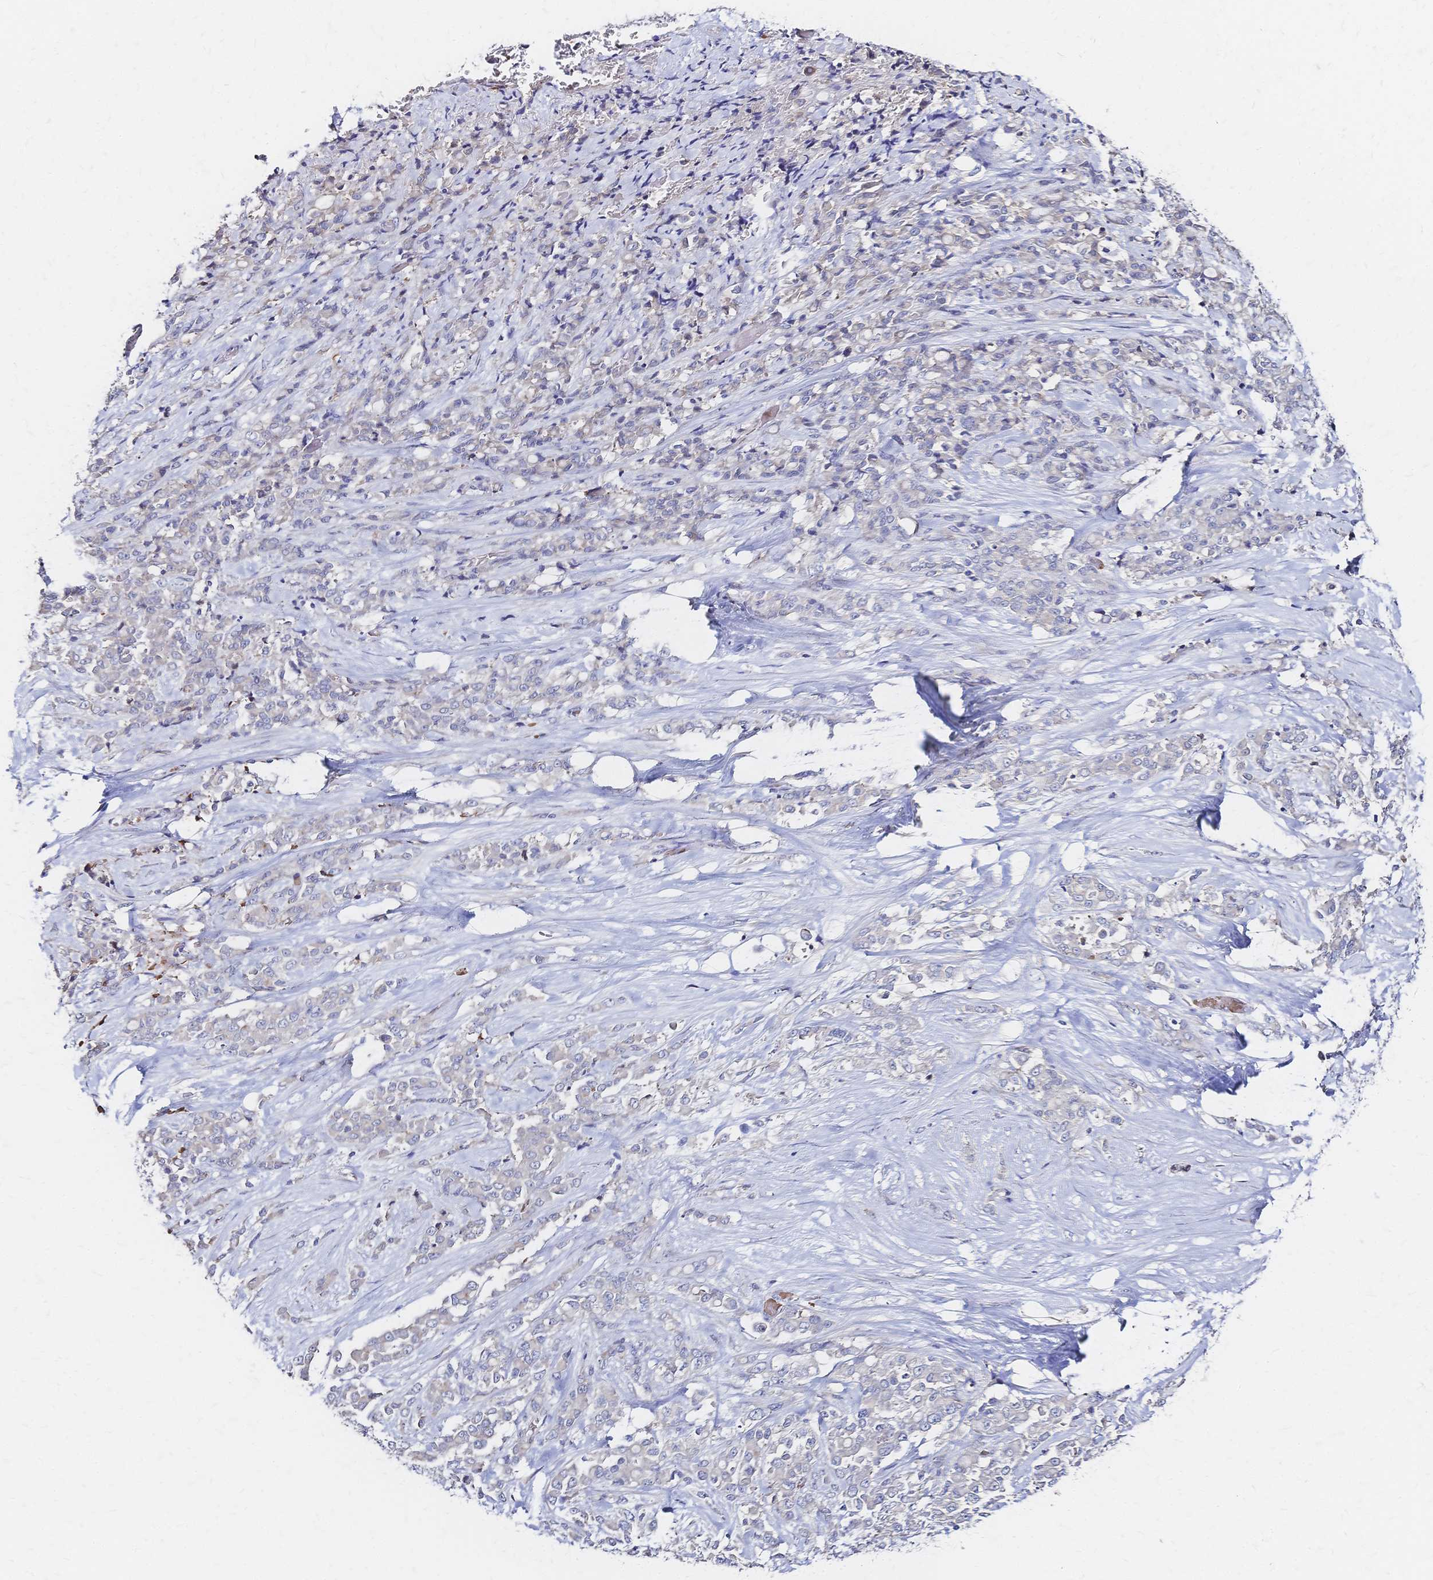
{"staining": {"intensity": "negative", "quantity": "none", "location": "none"}, "tissue": "stomach cancer", "cell_type": "Tumor cells", "image_type": "cancer", "snomed": [{"axis": "morphology", "description": "Adenocarcinoma, NOS"}, {"axis": "topography", "description": "Stomach"}], "caption": "An IHC image of stomach cancer is shown. There is no staining in tumor cells of stomach cancer. (DAB (3,3'-diaminobenzidine) IHC visualized using brightfield microscopy, high magnification).", "gene": "SLC5A1", "patient": {"sex": "female", "age": 76}}